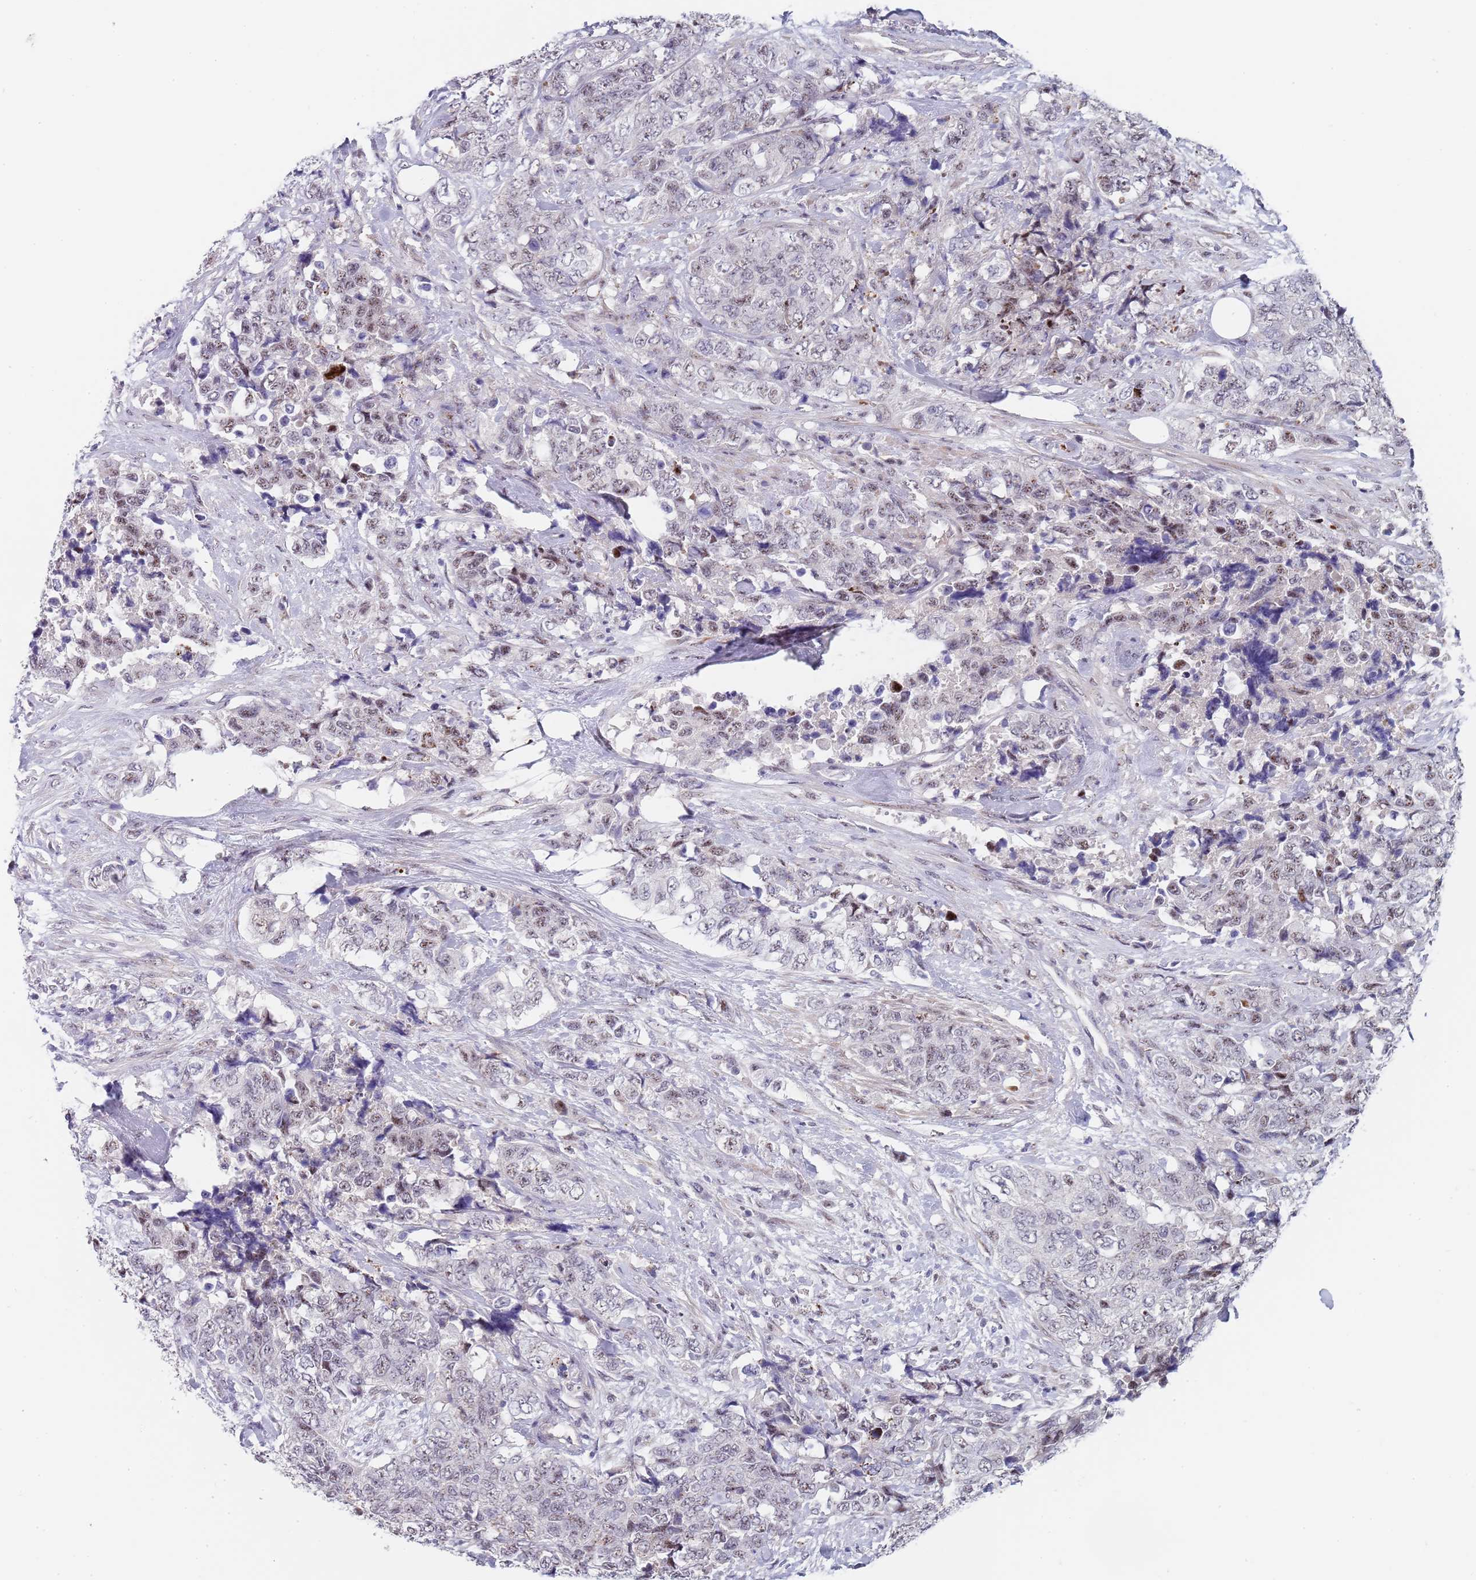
{"staining": {"intensity": "weak", "quantity": "<25%", "location": "nuclear"}, "tissue": "urothelial cancer", "cell_type": "Tumor cells", "image_type": "cancer", "snomed": [{"axis": "morphology", "description": "Urothelial carcinoma, High grade"}, {"axis": "topography", "description": "Urinary bladder"}], "caption": "High magnification brightfield microscopy of high-grade urothelial carcinoma stained with DAB (3,3'-diaminobenzidine) (brown) and counterstained with hematoxylin (blue): tumor cells show no significant positivity.", "gene": "PLCL2", "patient": {"sex": "female", "age": 78}}